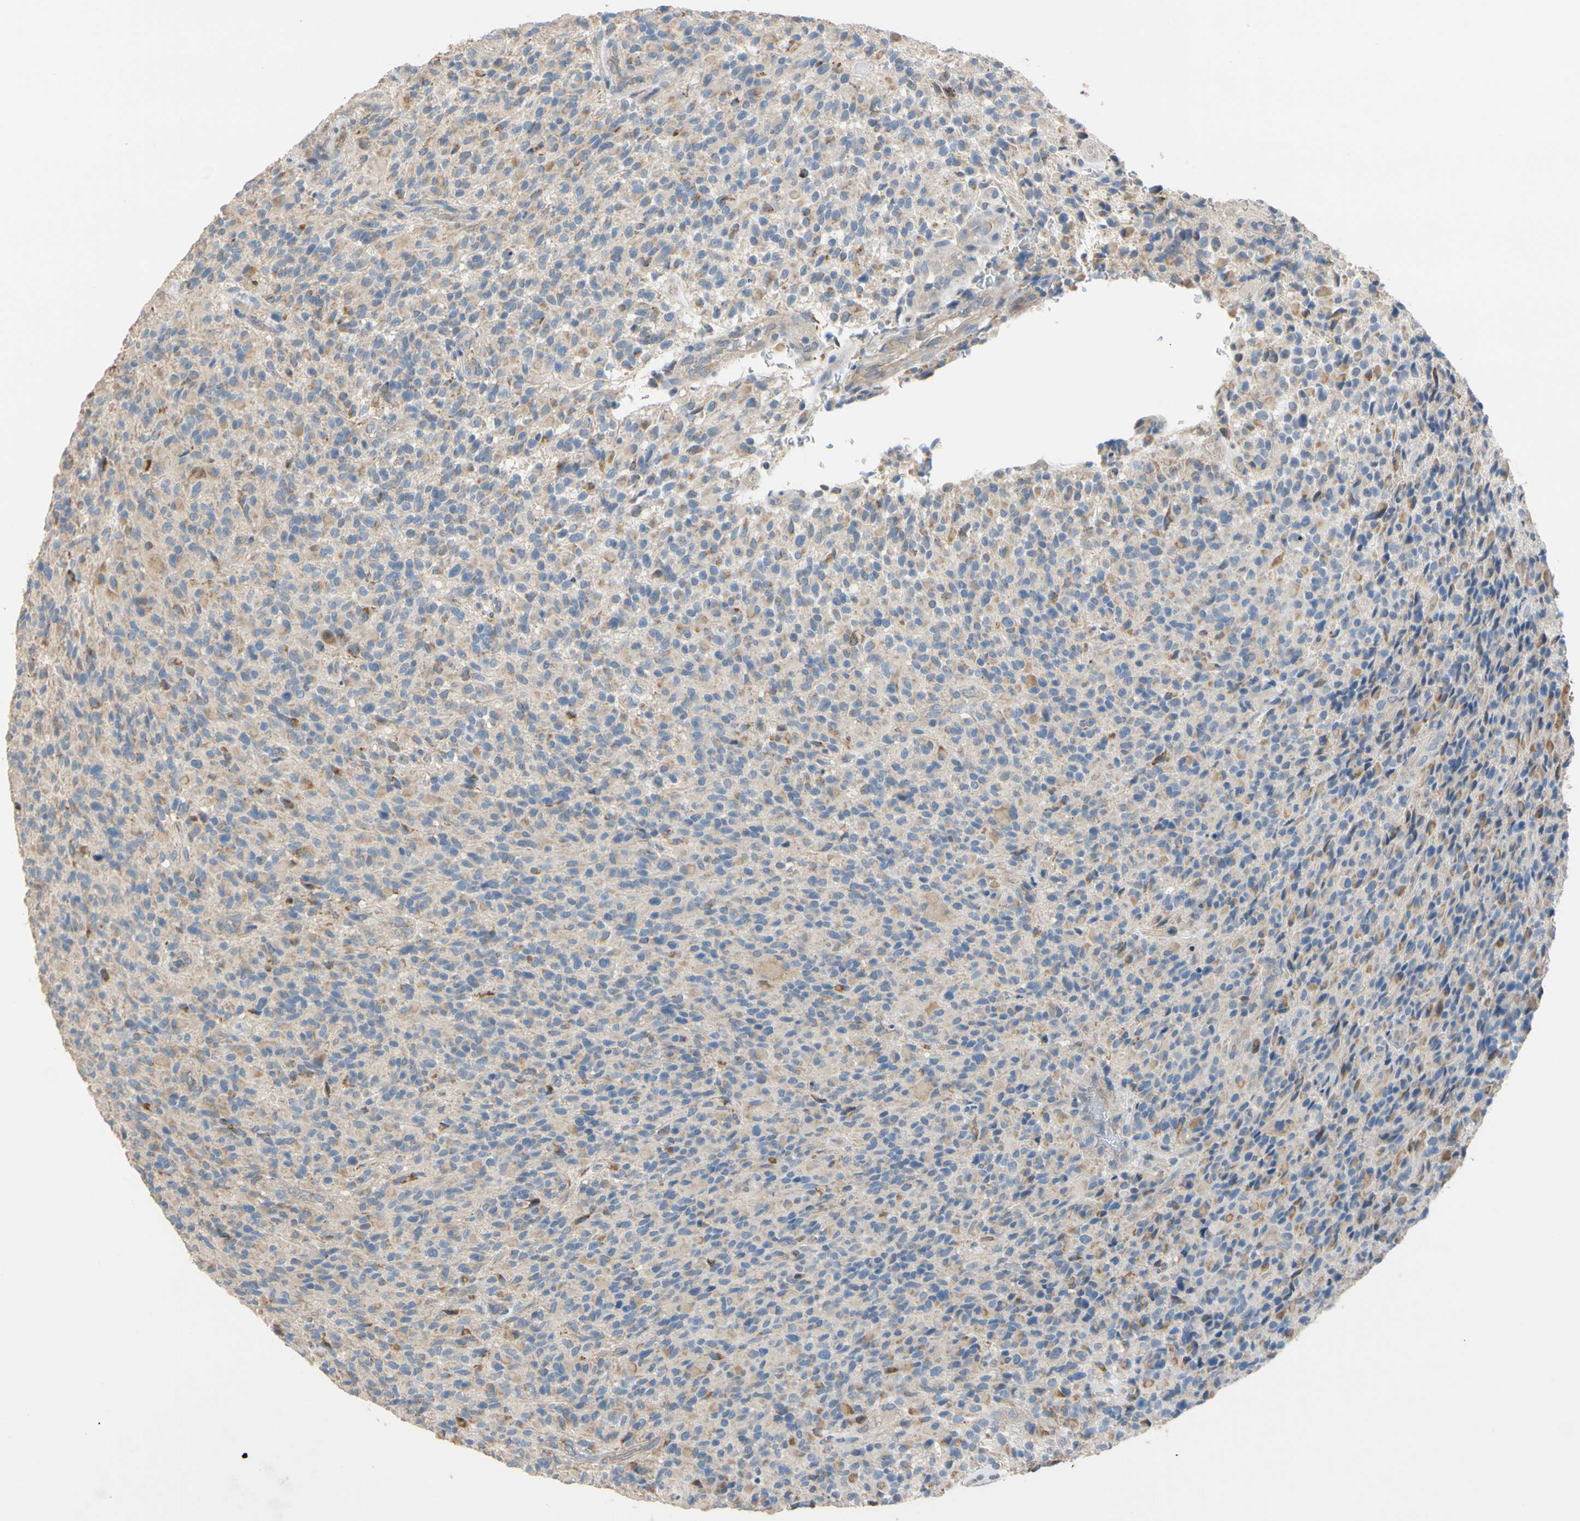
{"staining": {"intensity": "strong", "quantity": "<25%", "location": "cytoplasmic/membranous"}, "tissue": "glioma", "cell_type": "Tumor cells", "image_type": "cancer", "snomed": [{"axis": "morphology", "description": "Glioma, malignant, High grade"}, {"axis": "topography", "description": "Brain"}], "caption": "IHC (DAB (3,3'-diaminobenzidine)) staining of human glioma displays strong cytoplasmic/membranous protein staining in approximately <25% of tumor cells.", "gene": "ALDH1A2", "patient": {"sex": "male", "age": 71}}